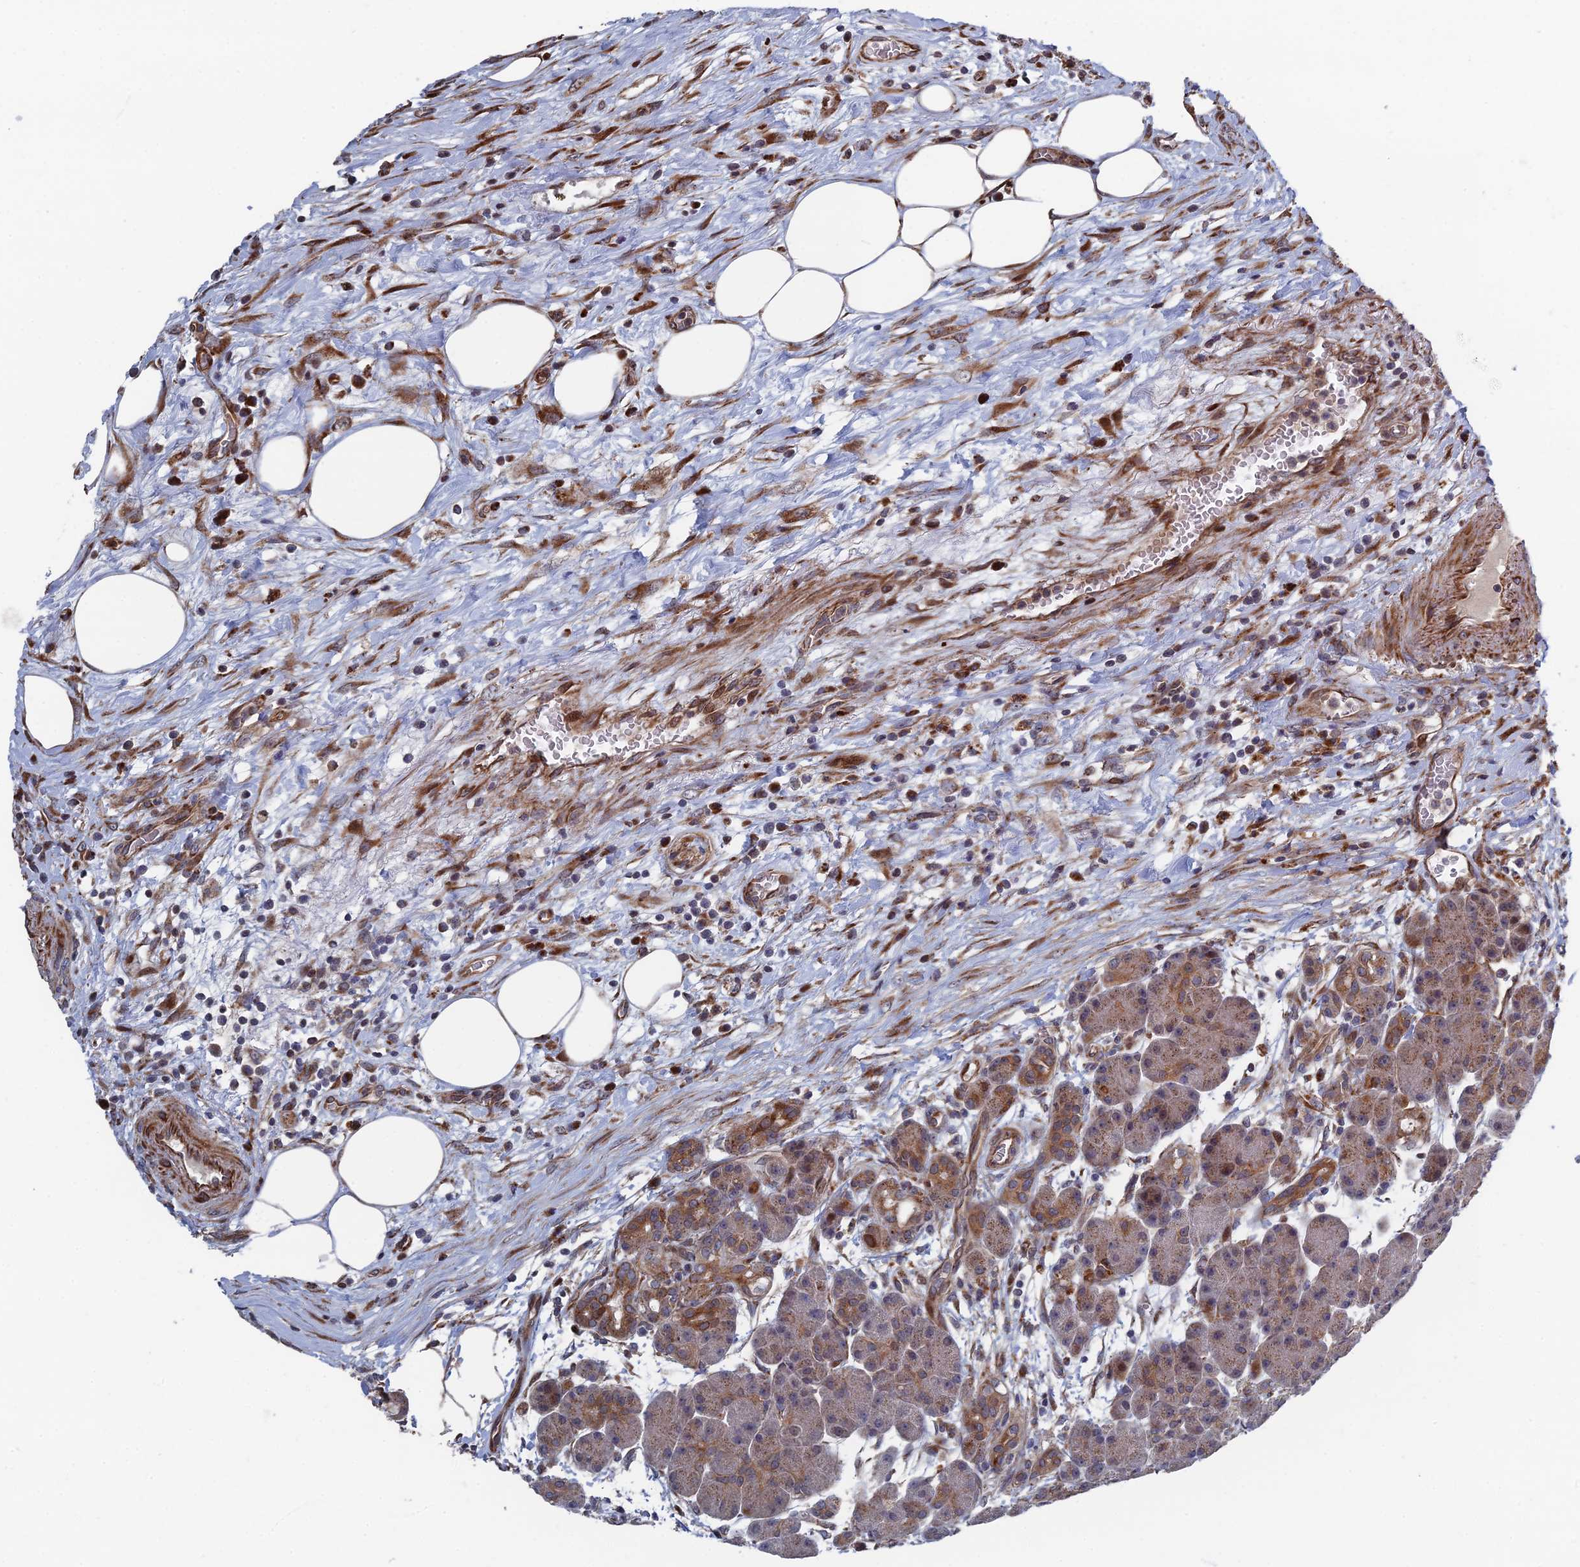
{"staining": {"intensity": "moderate", "quantity": "25%-75%", "location": "cytoplasmic/membranous"}, "tissue": "pancreas", "cell_type": "Exocrine glandular cells", "image_type": "normal", "snomed": [{"axis": "morphology", "description": "Normal tissue, NOS"}, {"axis": "topography", "description": "Pancreas"}], "caption": "Immunohistochemical staining of normal pancreas shows moderate cytoplasmic/membranous protein staining in about 25%-75% of exocrine glandular cells.", "gene": "GTF2IRD1", "patient": {"sex": "male", "age": 63}}